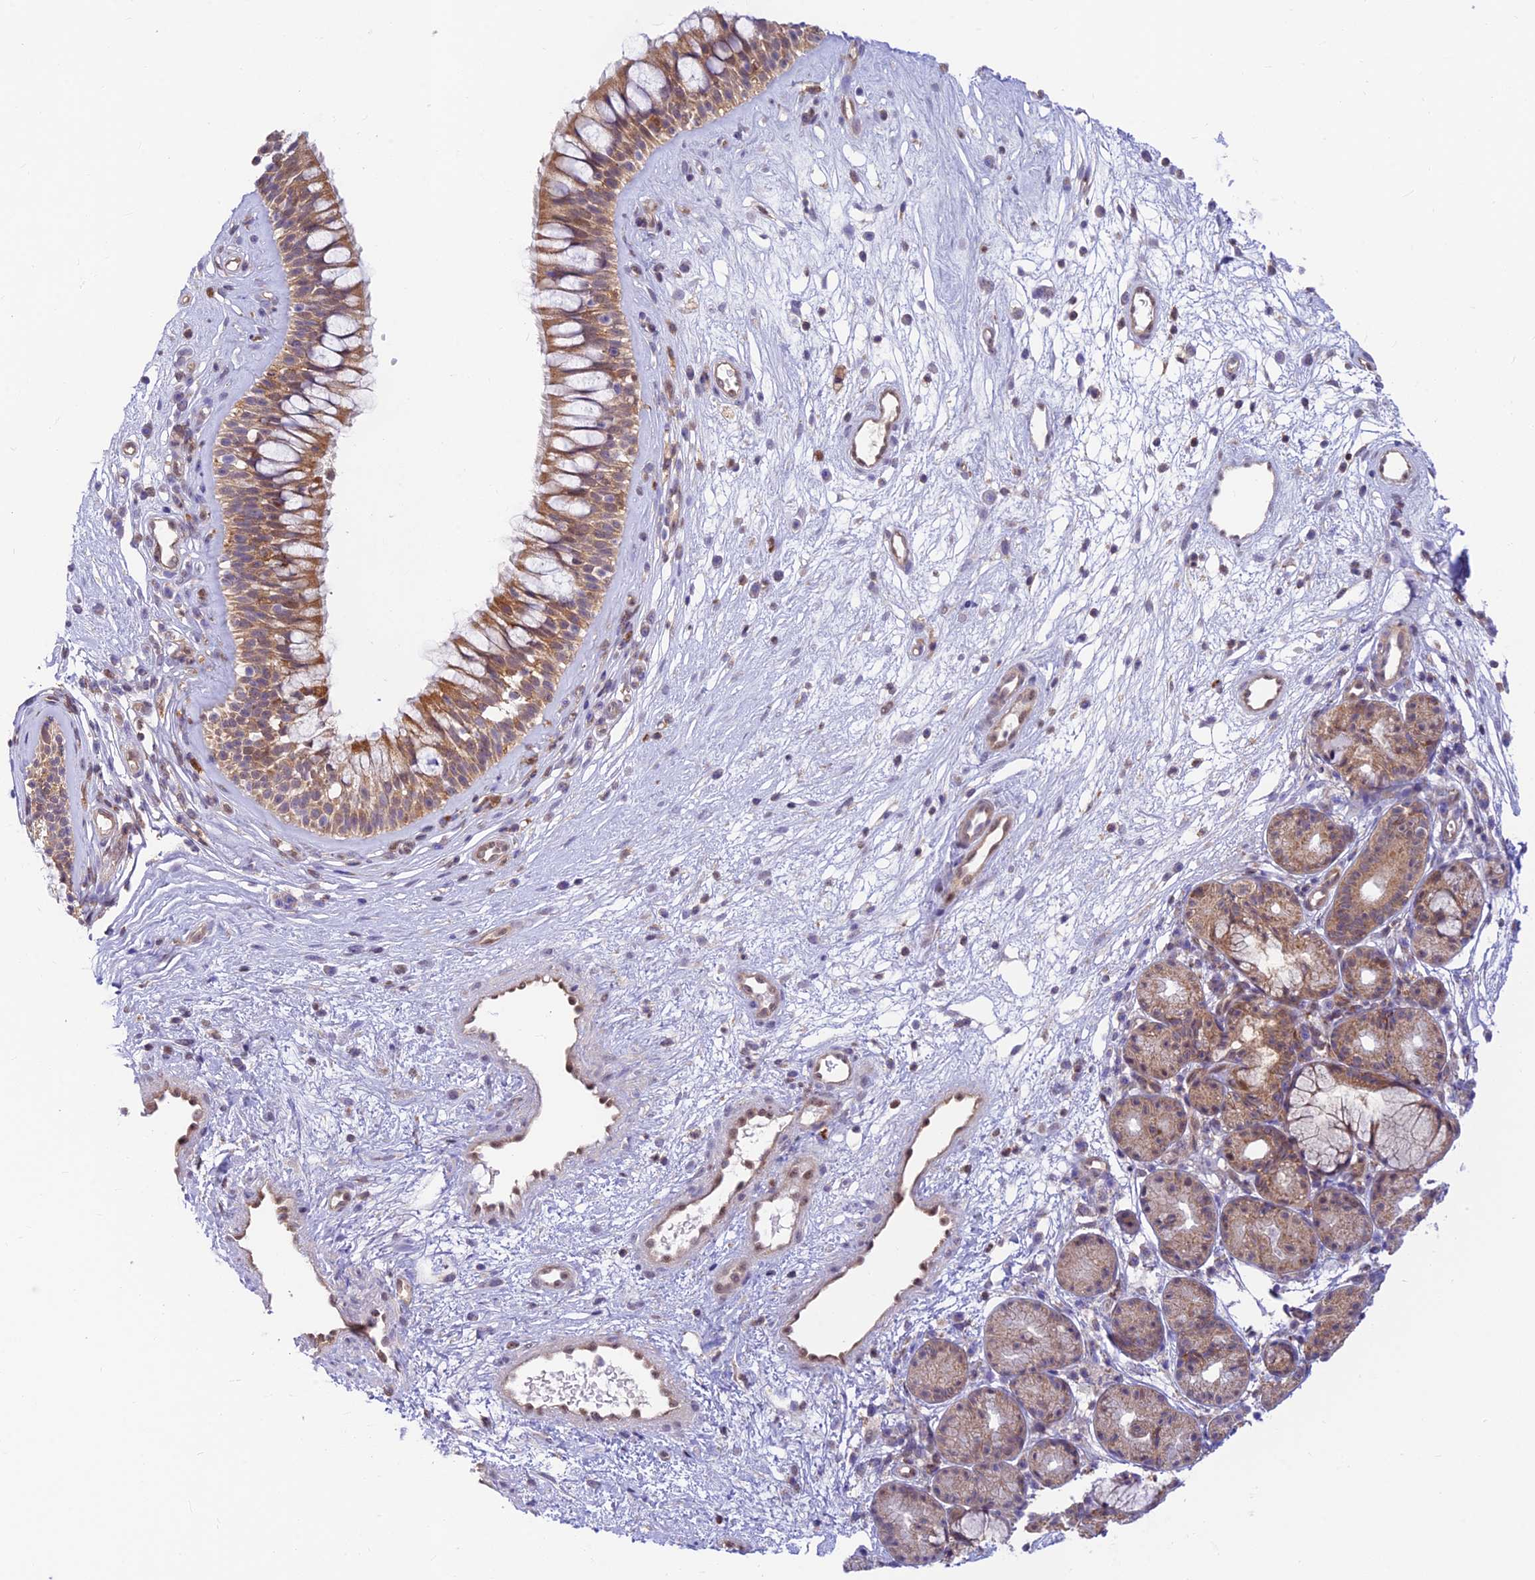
{"staining": {"intensity": "moderate", "quantity": ">75%", "location": "cytoplasmic/membranous"}, "tissue": "nasopharynx", "cell_type": "Respiratory epithelial cells", "image_type": "normal", "snomed": [{"axis": "morphology", "description": "Normal tissue, NOS"}, {"axis": "topography", "description": "Nasopharynx"}], "caption": "Immunohistochemistry photomicrograph of unremarkable nasopharynx: human nasopharynx stained using immunohistochemistry (IHC) displays medium levels of moderate protein expression localized specifically in the cytoplasmic/membranous of respiratory epithelial cells, appearing as a cytoplasmic/membranous brown color.", "gene": "LYSMD2", "patient": {"sex": "male", "age": 32}}